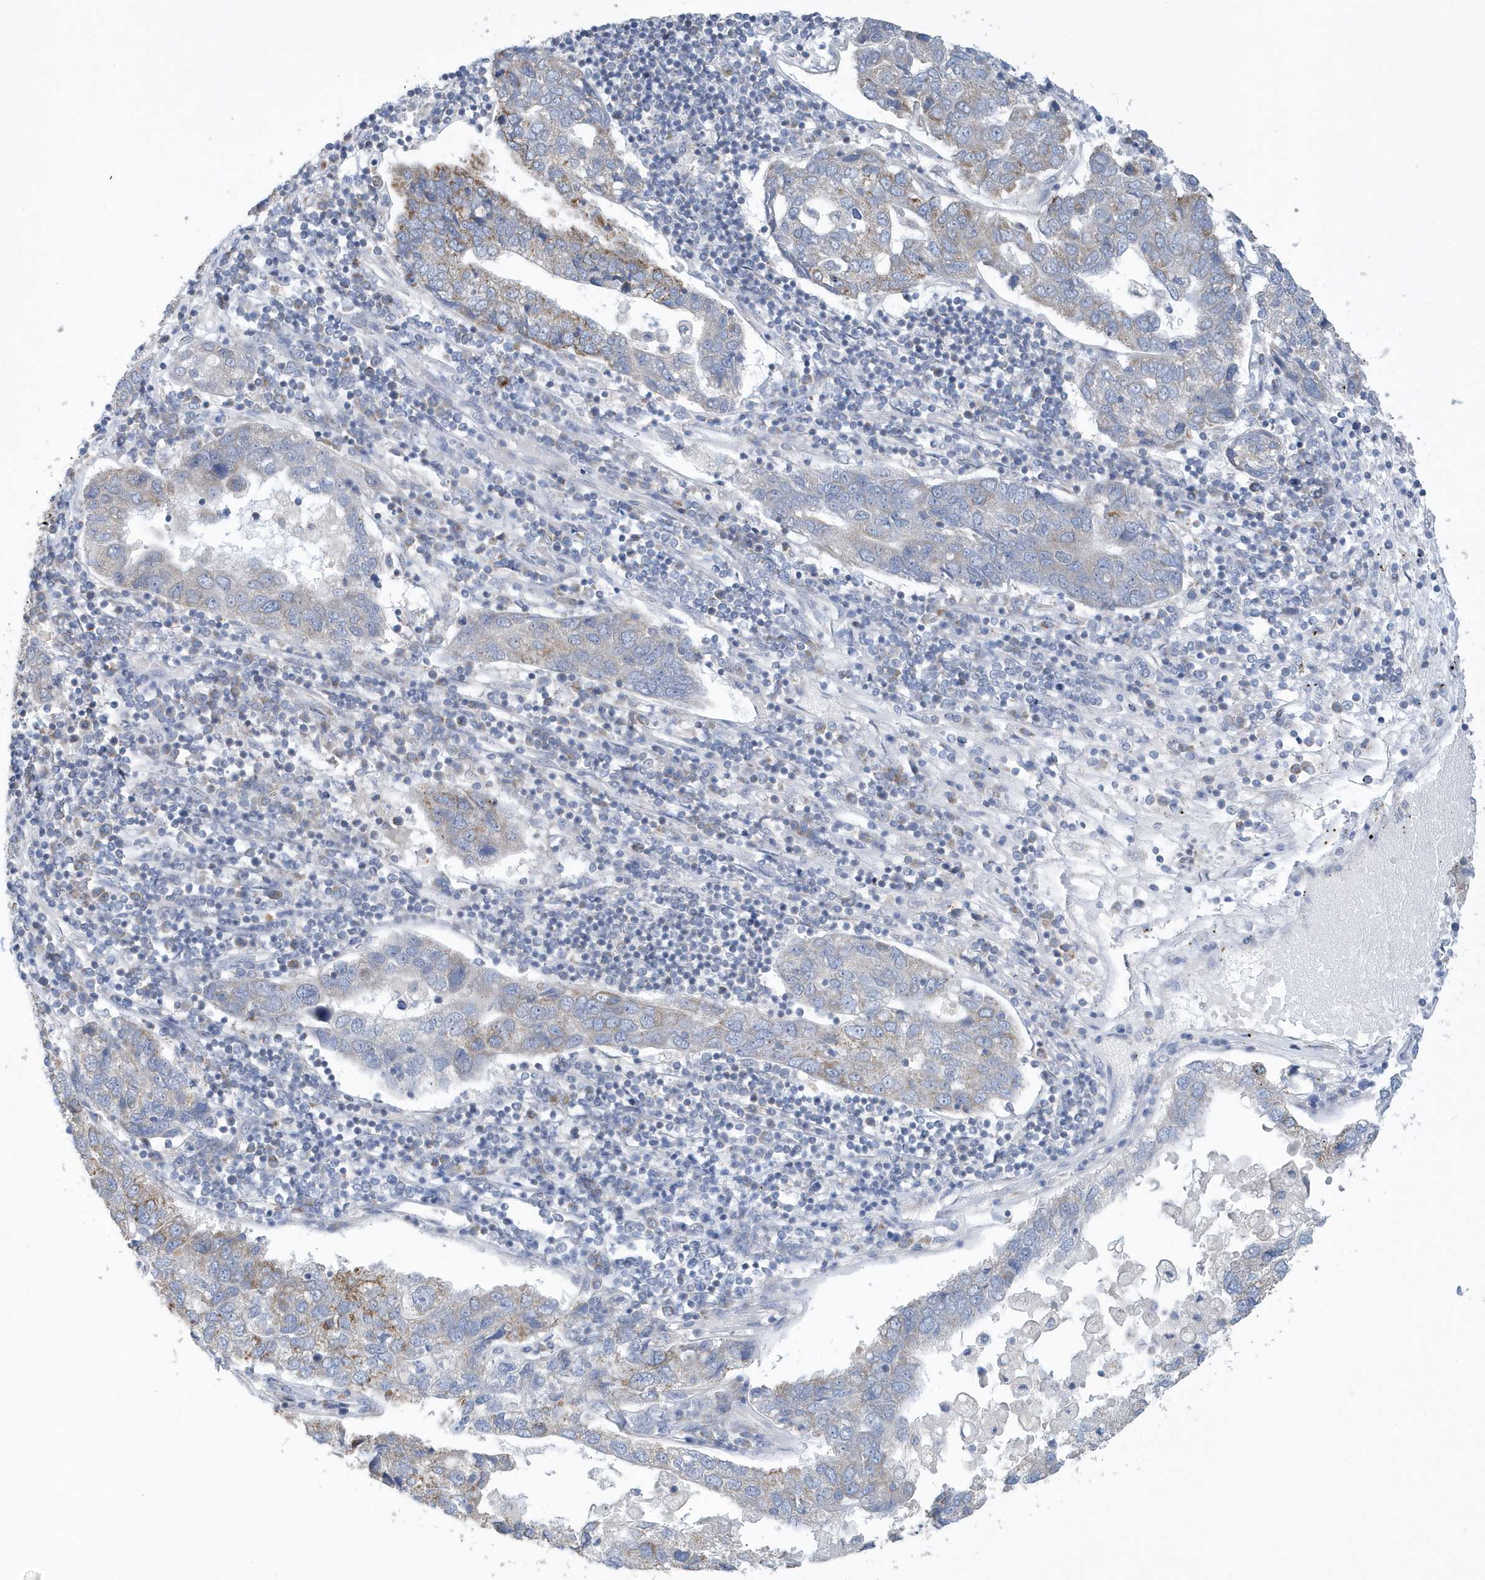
{"staining": {"intensity": "moderate", "quantity": "<25%", "location": "cytoplasmic/membranous"}, "tissue": "pancreatic cancer", "cell_type": "Tumor cells", "image_type": "cancer", "snomed": [{"axis": "morphology", "description": "Adenocarcinoma, NOS"}, {"axis": "topography", "description": "Pancreas"}], "caption": "IHC photomicrograph of neoplastic tissue: human adenocarcinoma (pancreatic) stained using immunohistochemistry (IHC) demonstrates low levels of moderate protein expression localized specifically in the cytoplasmic/membranous of tumor cells, appearing as a cytoplasmic/membranous brown color.", "gene": "SPATA5", "patient": {"sex": "female", "age": 61}}